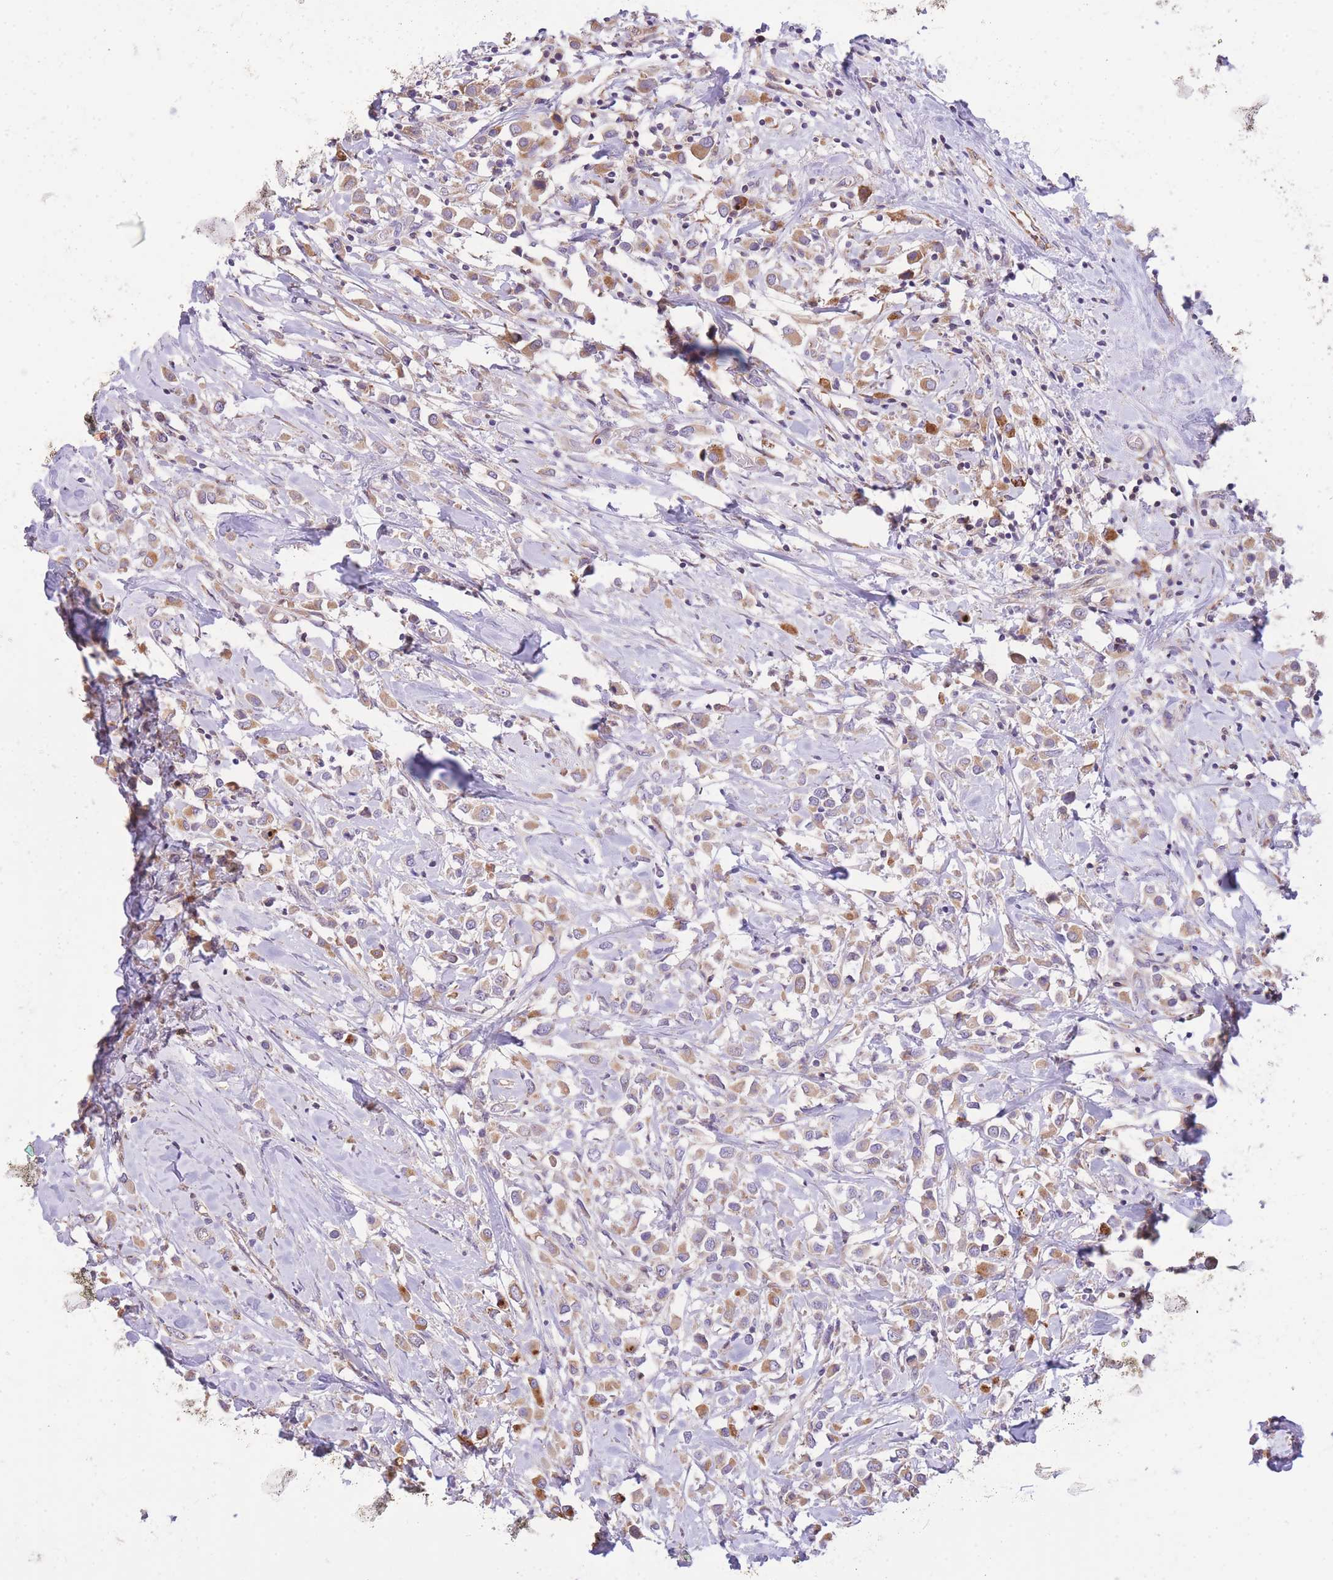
{"staining": {"intensity": "moderate", "quantity": ">75%", "location": "cytoplasmic/membranous"}, "tissue": "breast cancer", "cell_type": "Tumor cells", "image_type": "cancer", "snomed": [{"axis": "morphology", "description": "Duct carcinoma"}, {"axis": "topography", "description": "Breast"}], "caption": "Breast cancer stained with immunohistochemistry (IHC) exhibits moderate cytoplasmic/membranous expression in approximately >75% of tumor cells. (DAB IHC, brown staining for protein, blue staining for nuclei).", "gene": "TOPAZ1", "patient": {"sex": "female", "age": 61}}